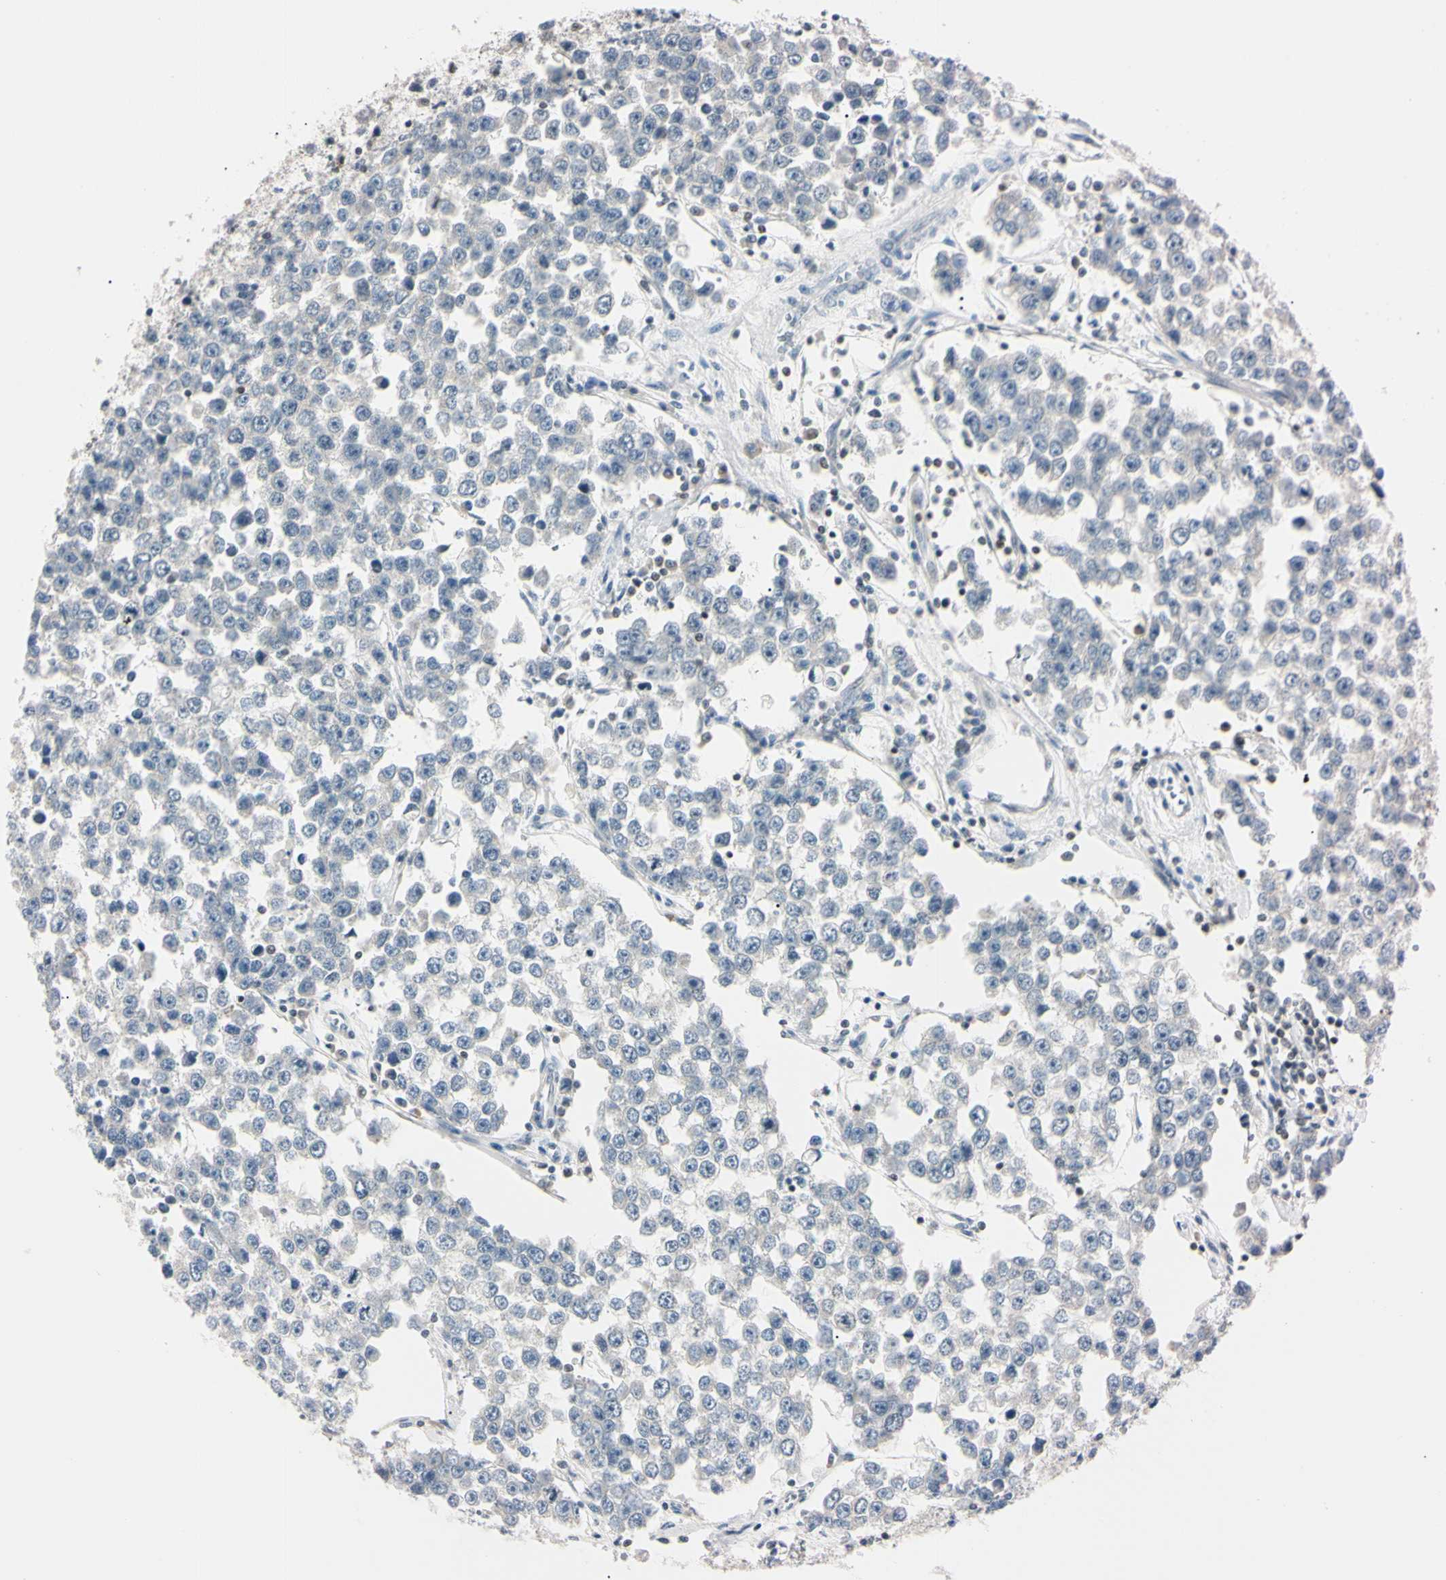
{"staining": {"intensity": "negative", "quantity": "none", "location": "none"}, "tissue": "testis cancer", "cell_type": "Tumor cells", "image_type": "cancer", "snomed": [{"axis": "morphology", "description": "Seminoma, NOS"}, {"axis": "morphology", "description": "Carcinoma, Embryonal, NOS"}, {"axis": "topography", "description": "Testis"}], "caption": "This is an immunohistochemistry (IHC) image of seminoma (testis). There is no expression in tumor cells.", "gene": "C1orf174", "patient": {"sex": "male", "age": 52}}